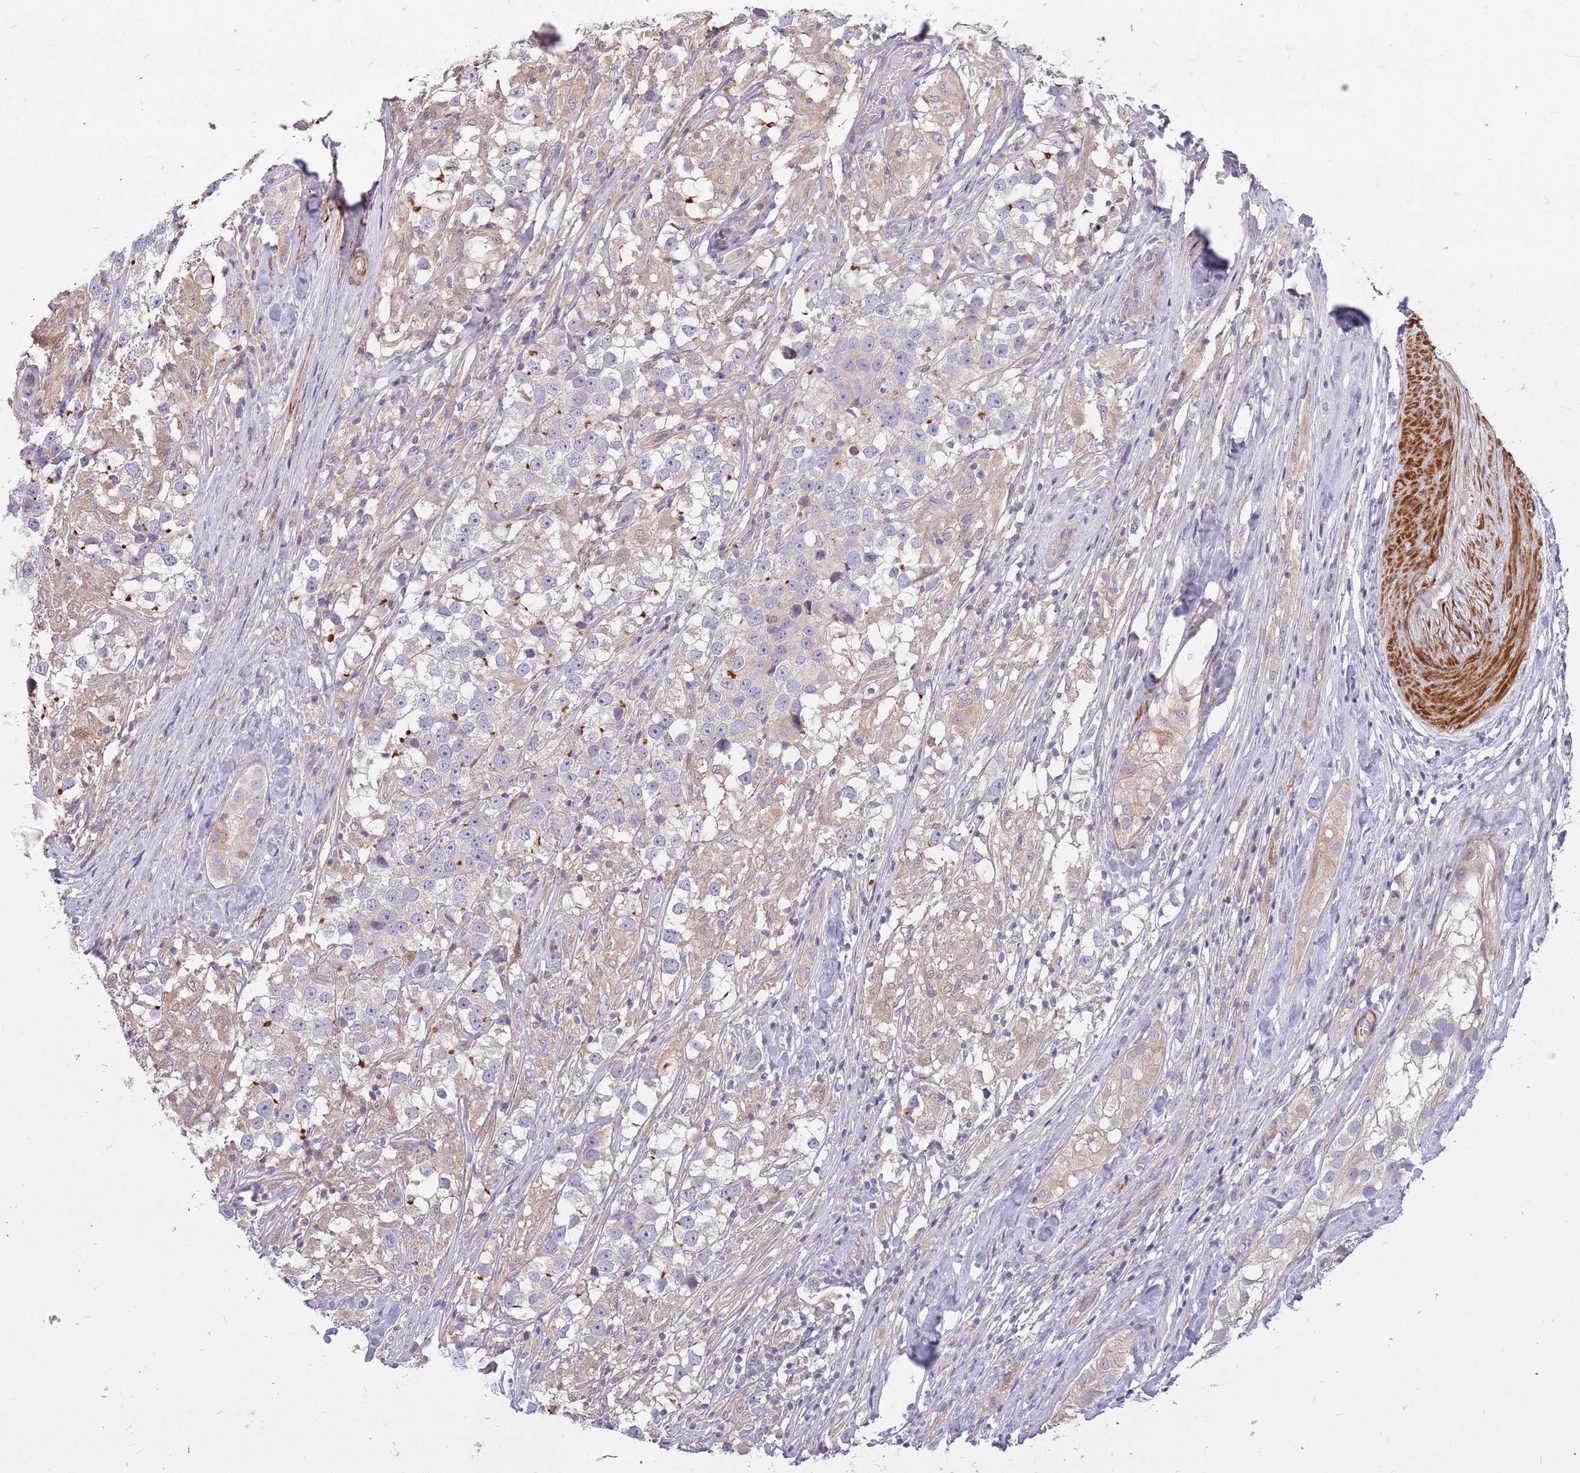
{"staining": {"intensity": "negative", "quantity": "none", "location": "none"}, "tissue": "testis cancer", "cell_type": "Tumor cells", "image_type": "cancer", "snomed": [{"axis": "morphology", "description": "Seminoma, NOS"}, {"axis": "topography", "description": "Testis"}], "caption": "Tumor cells are negative for brown protein staining in testis seminoma.", "gene": "MVD", "patient": {"sex": "male", "age": 46}}